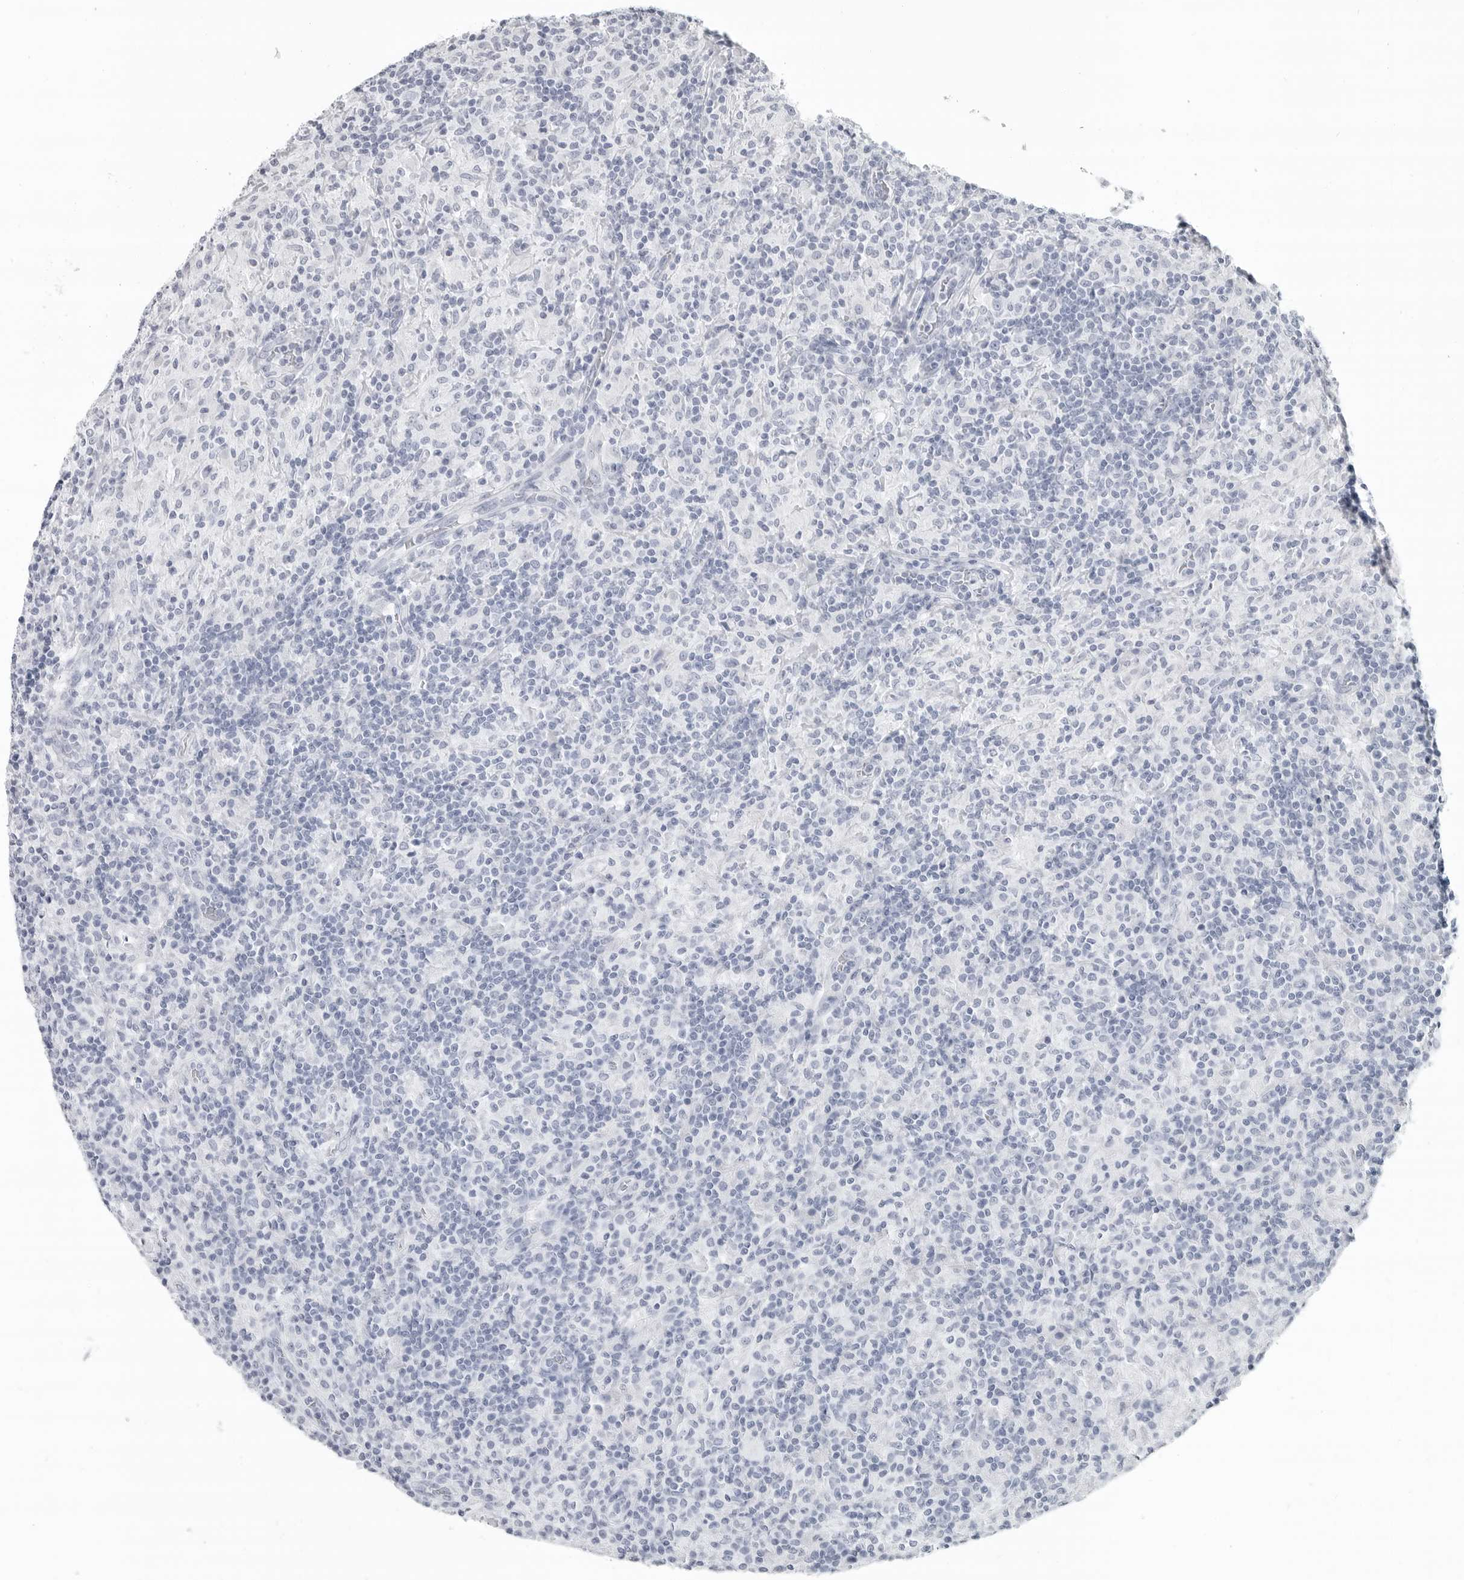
{"staining": {"intensity": "negative", "quantity": "none", "location": "none"}, "tissue": "lymphoma", "cell_type": "Tumor cells", "image_type": "cancer", "snomed": [{"axis": "morphology", "description": "Hodgkin's disease, NOS"}, {"axis": "topography", "description": "Lymph node"}], "caption": "There is no significant positivity in tumor cells of lymphoma. (DAB (3,3'-diaminobenzidine) IHC visualized using brightfield microscopy, high magnification).", "gene": "LY6D", "patient": {"sex": "male", "age": 70}}